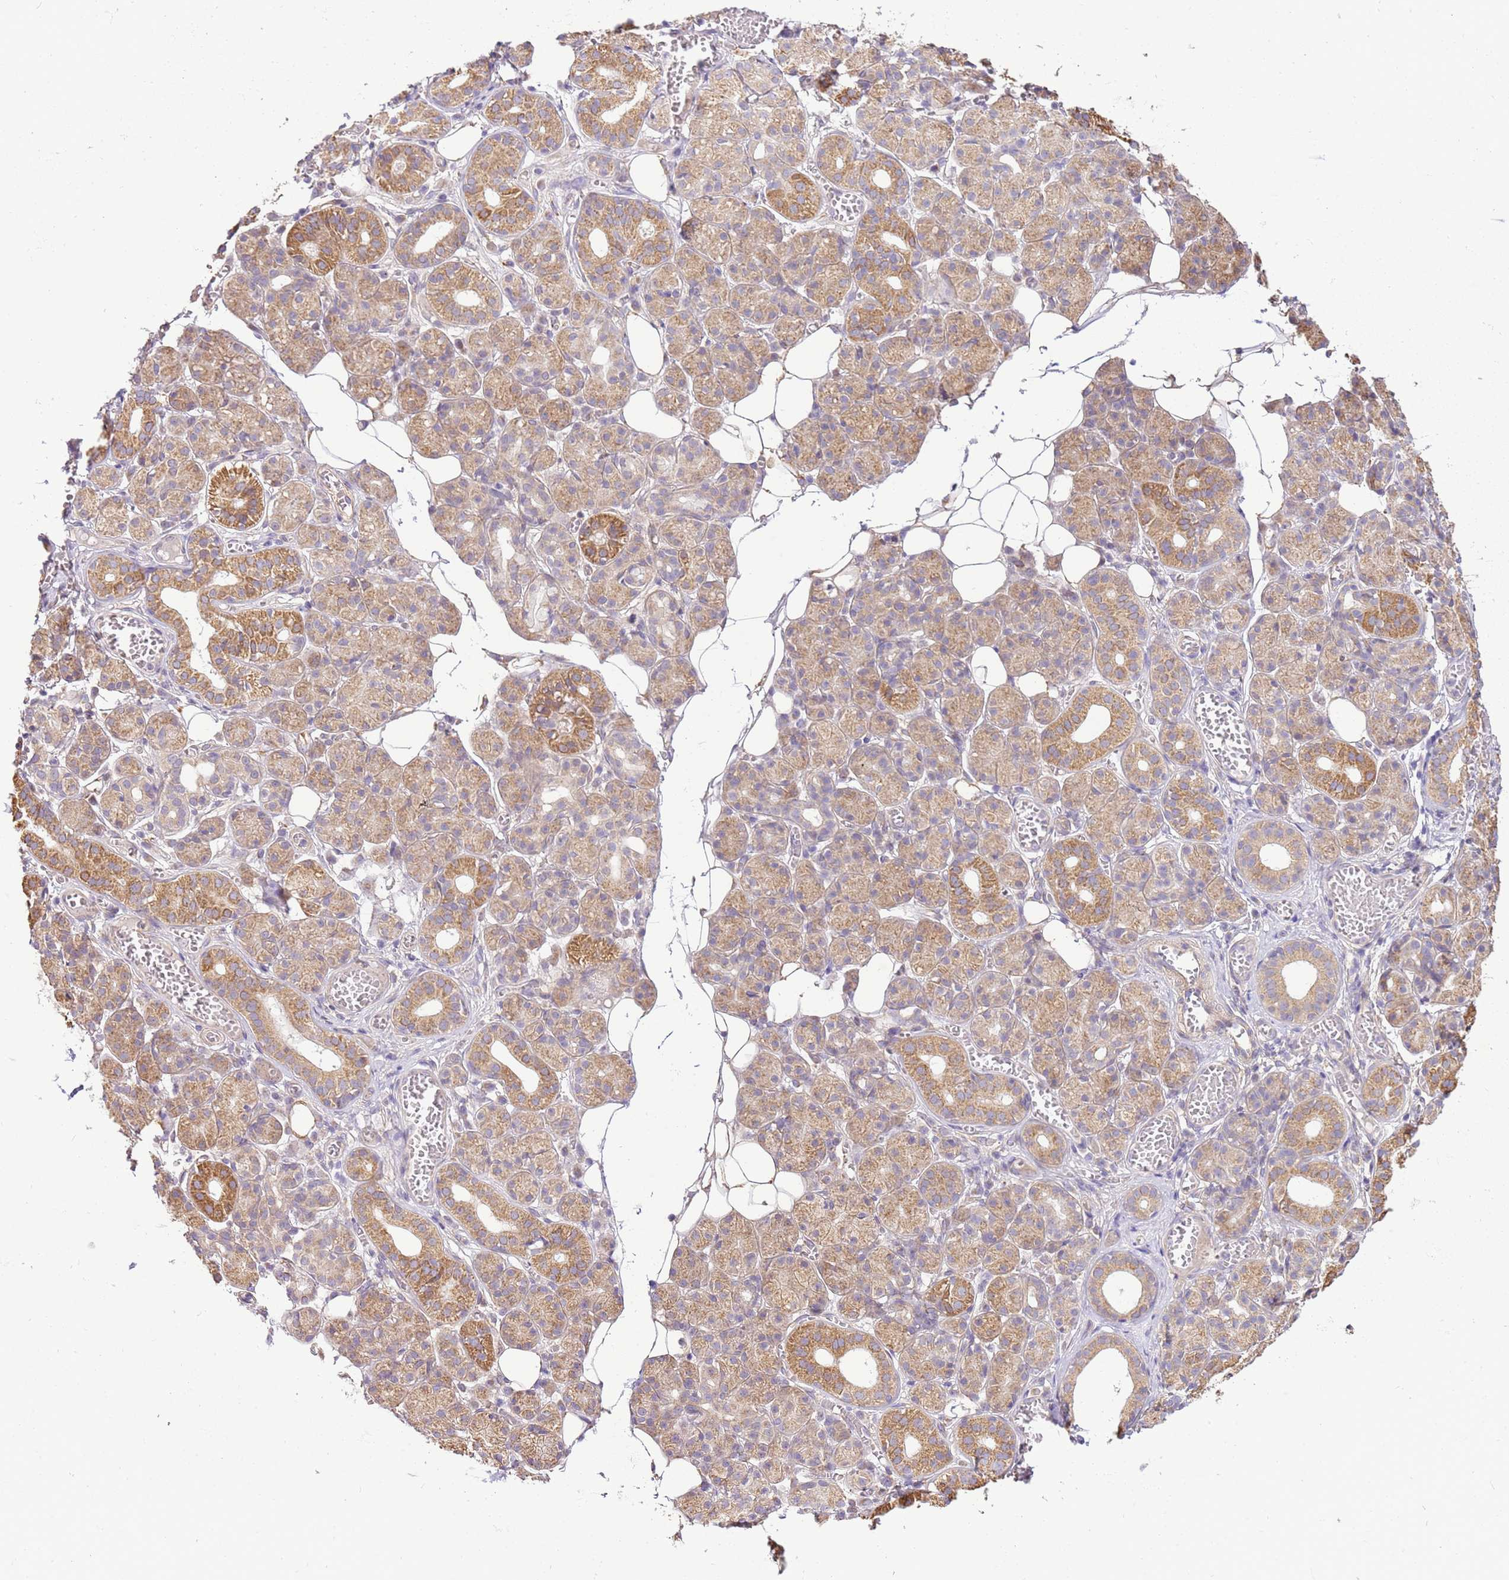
{"staining": {"intensity": "moderate", "quantity": ">75%", "location": "cytoplasmic/membranous"}, "tissue": "salivary gland", "cell_type": "Glandular cells", "image_type": "normal", "snomed": [{"axis": "morphology", "description": "Normal tissue, NOS"}, {"axis": "topography", "description": "Salivary gland"}], "caption": "Protein staining of benign salivary gland demonstrates moderate cytoplasmic/membranous expression in approximately >75% of glandular cells.", "gene": "SCARA3", "patient": {"sex": "male", "age": 63}}